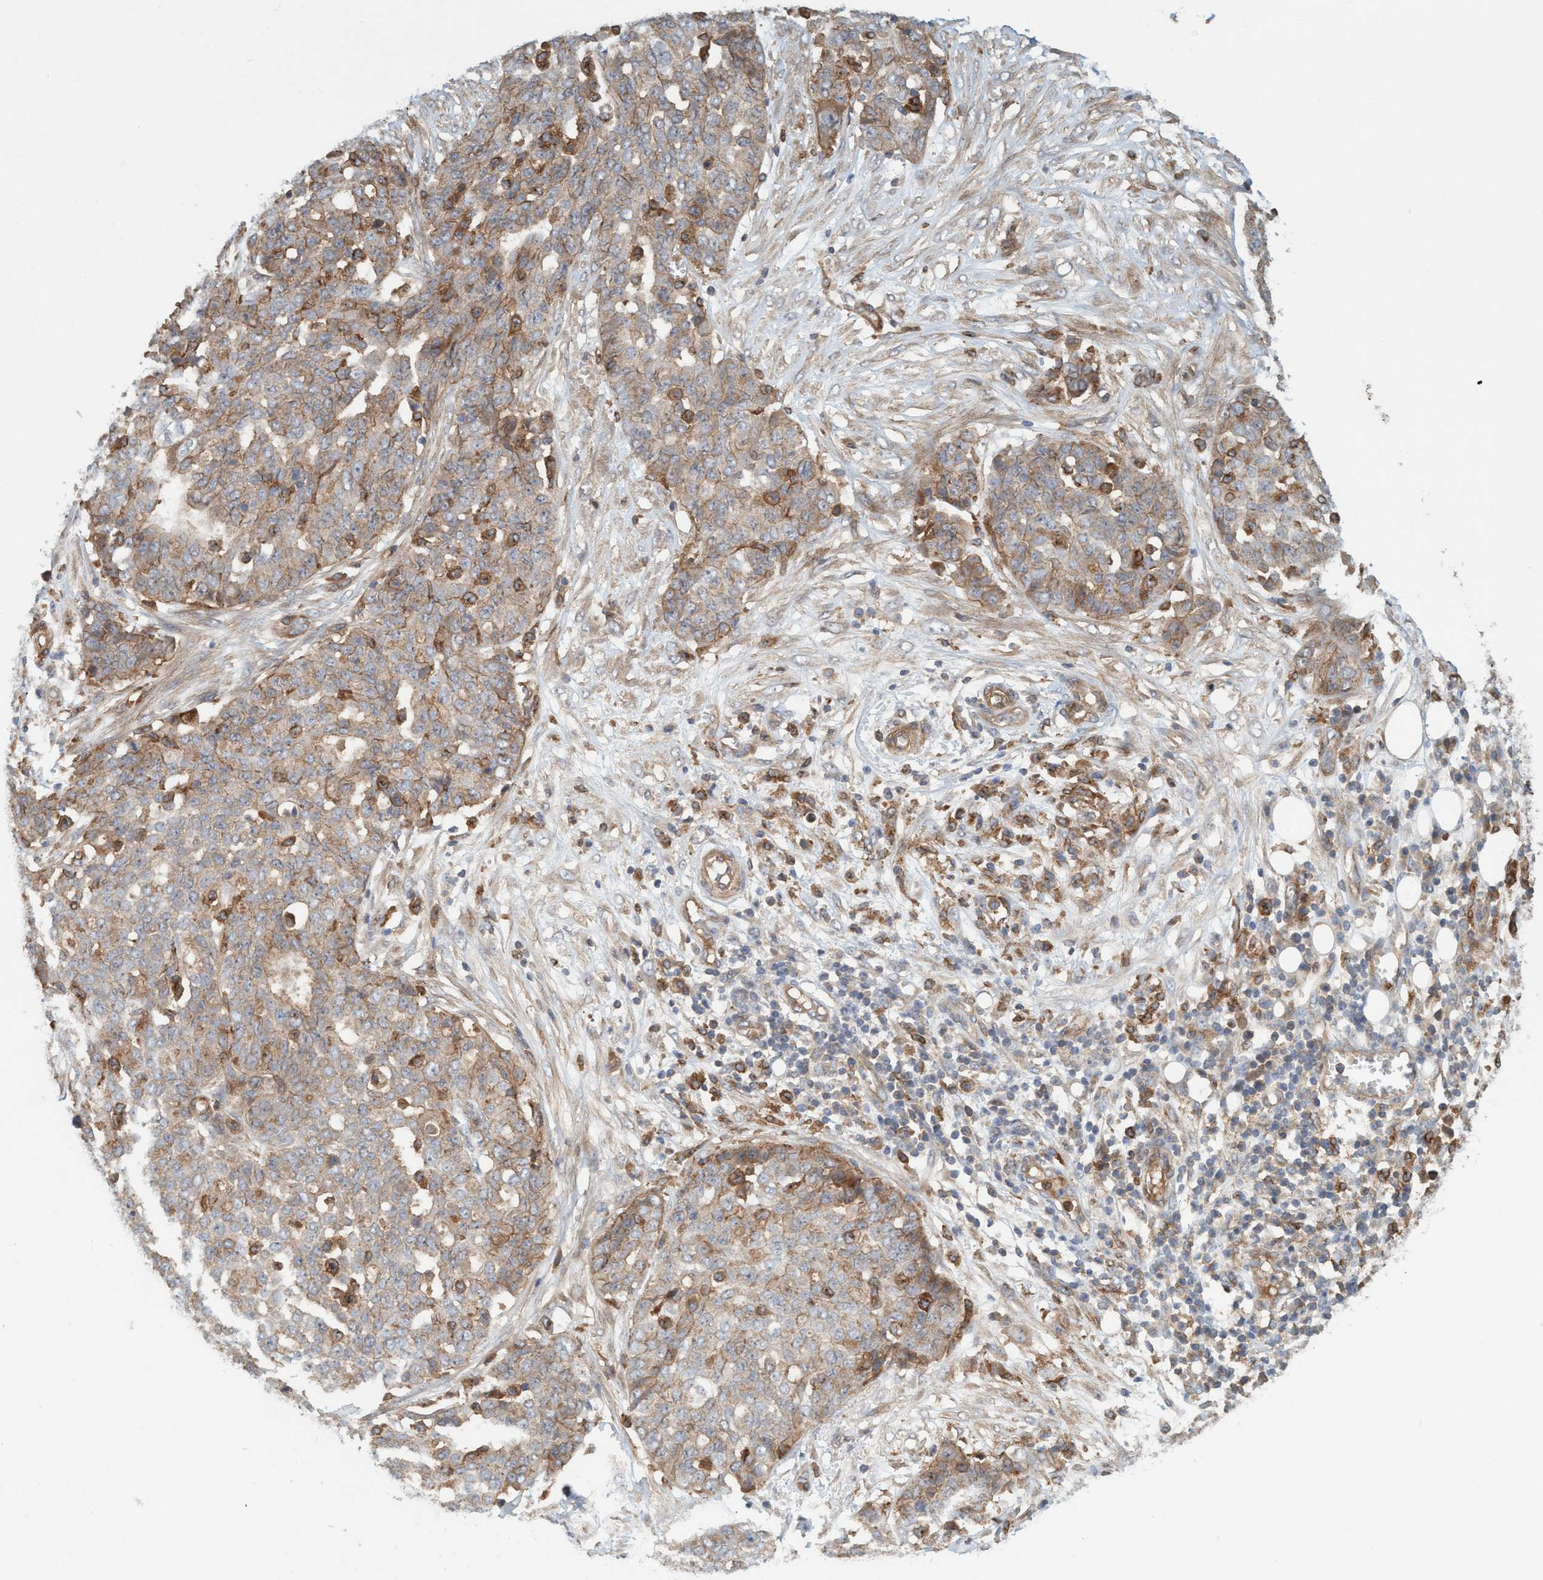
{"staining": {"intensity": "moderate", "quantity": ">75%", "location": "cytoplasmic/membranous"}, "tissue": "ovarian cancer", "cell_type": "Tumor cells", "image_type": "cancer", "snomed": [{"axis": "morphology", "description": "Cystadenocarcinoma, serous, NOS"}, {"axis": "topography", "description": "Soft tissue"}, {"axis": "topography", "description": "Ovary"}], "caption": "Immunohistochemical staining of human ovarian serous cystadenocarcinoma displays moderate cytoplasmic/membranous protein staining in about >75% of tumor cells.", "gene": "SPECC1", "patient": {"sex": "female", "age": 57}}